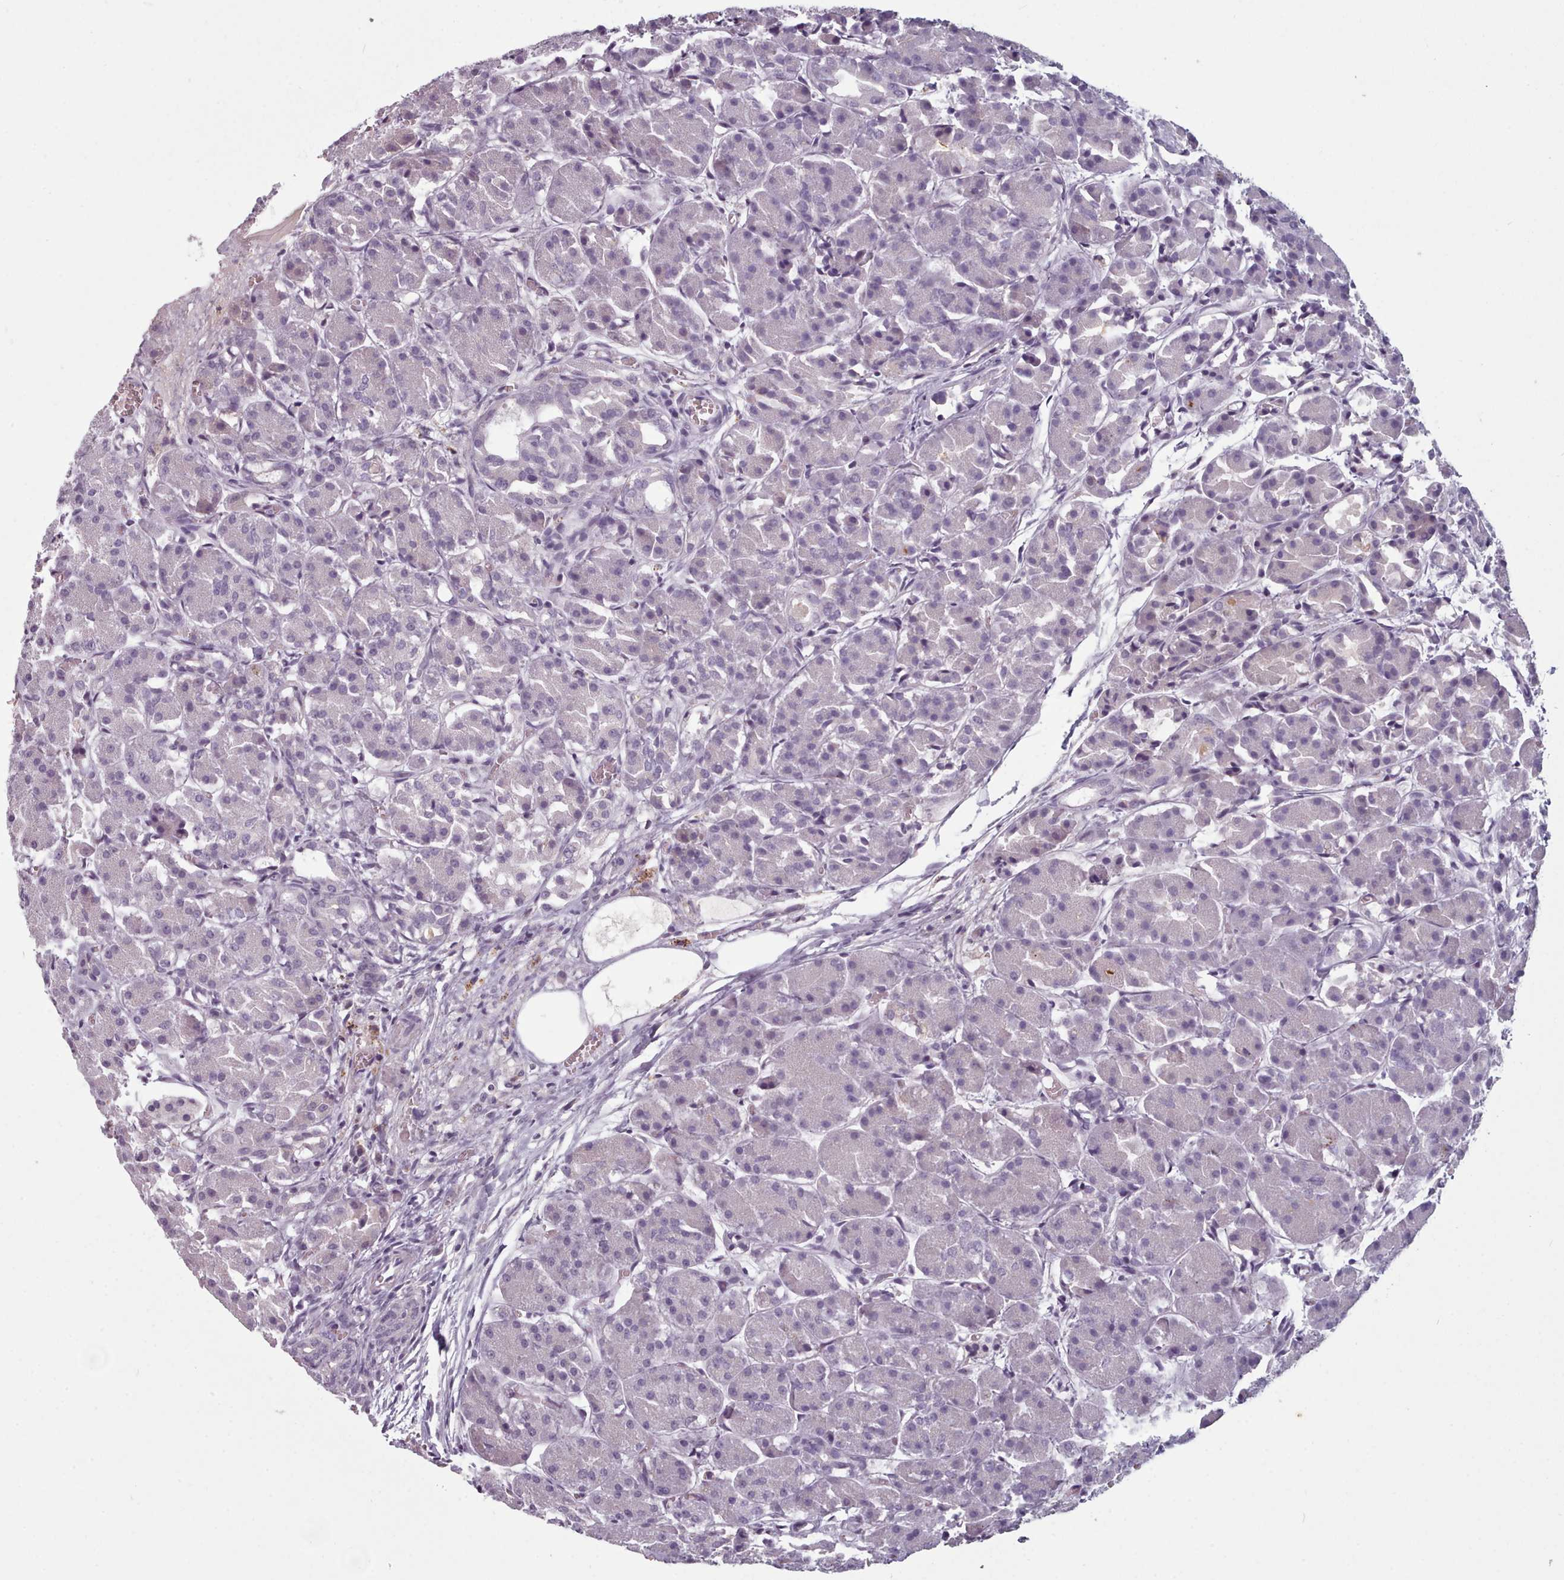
{"staining": {"intensity": "negative", "quantity": "none", "location": "none"}, "tissue": "pancreas", "cell_type": "Exocrine glandular cells", "image_type": "normal", "snomed": [{"axis": "morphology", "description": "Normal tissue, NOS"}, {"axis": "topography", "description": "Pancreas"}], "caption": "Protein analysis of benign pancreas exhibits no significant staining in exocrine glandular cells. The staining is performed using DAB (3,3'-diaminobenzidine) brown chromogen with nuclei counter-stained in using hematoxylin.", "gene": "PBX4", "patient": {"sex": "male", "age": 63}}